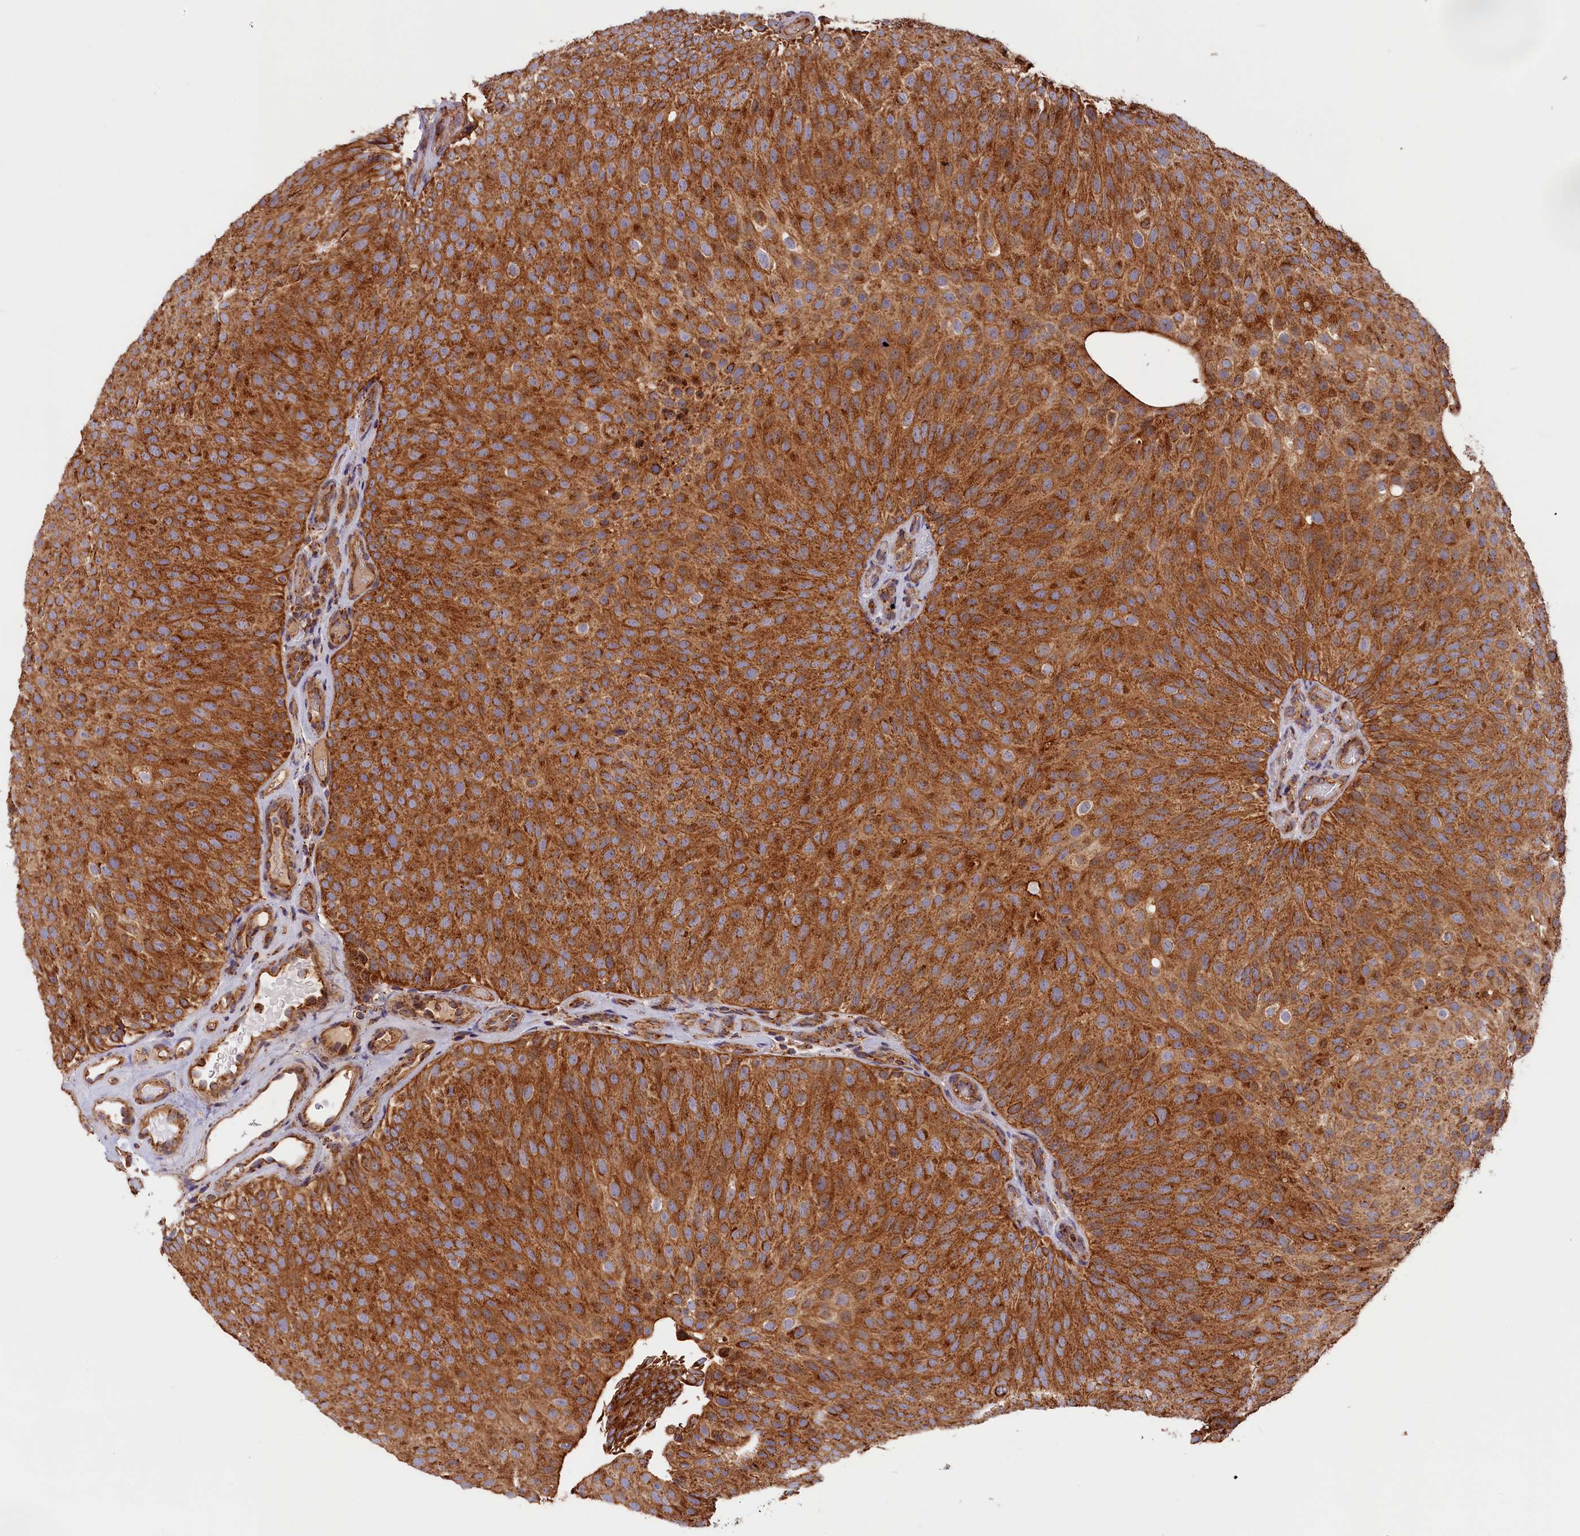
{"staining": {"intensity": "strong", "quantity": ">75%", "location": "cytoplasmic/membranous"}, "tissue": "urothelial cancer", "cell_type": "Tumor cells", "image_type": "cancer", "snomed": [{"axis": "morphology", "description": "Urothelial carcinoma, Low grade"}, {"axis": "topography", "description": "Urinary bladder"}], "caption": "Urothelial cancer tissue displays strong cytoplasmic/membranous expression in about >75% of tumor cells", "gene": "MACROD1", "patient": {"sex": "male", "age": 78}}